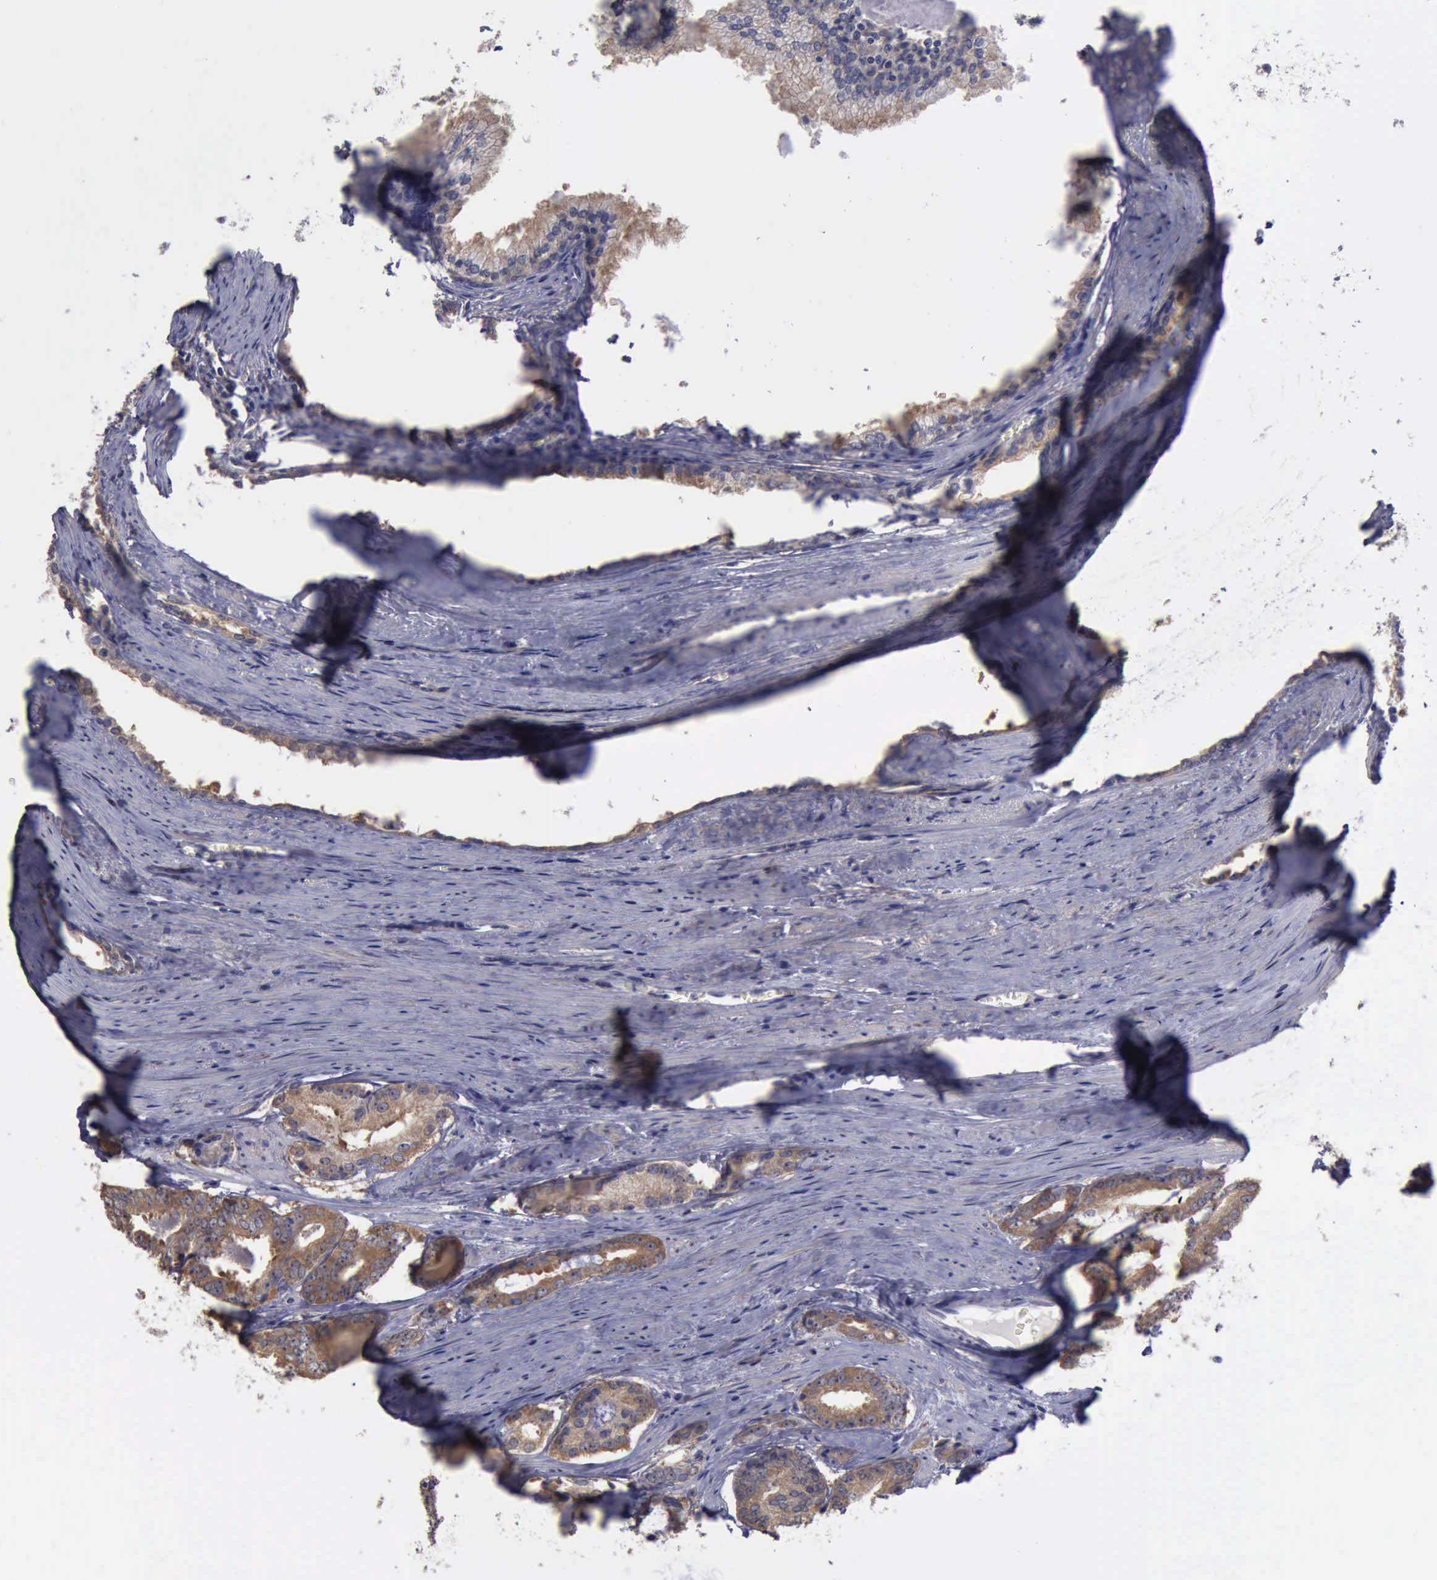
{"staining": {"intensity": "weak", "quantity": ">75%", "location": "cytoplasmic/membranous"}, "tissue": "prostate cancer", "cell_type": "Tumor cells", "image_type": "cancer", "snomed": [{"axis": "morphology", "description": "Adenocarcinoma, Medium grade"}, {"axis": "topography", "description": "Prostate"}], "caption": "DAB immunohistochemical staining of prostate medium-grade adenocarcinoma exhibits weak cytoplasmic/membranous protein expression in approximately >75% of tumor cells.", "gene": "PHKA1", "patient": {"sex": "male", "age": 79}}